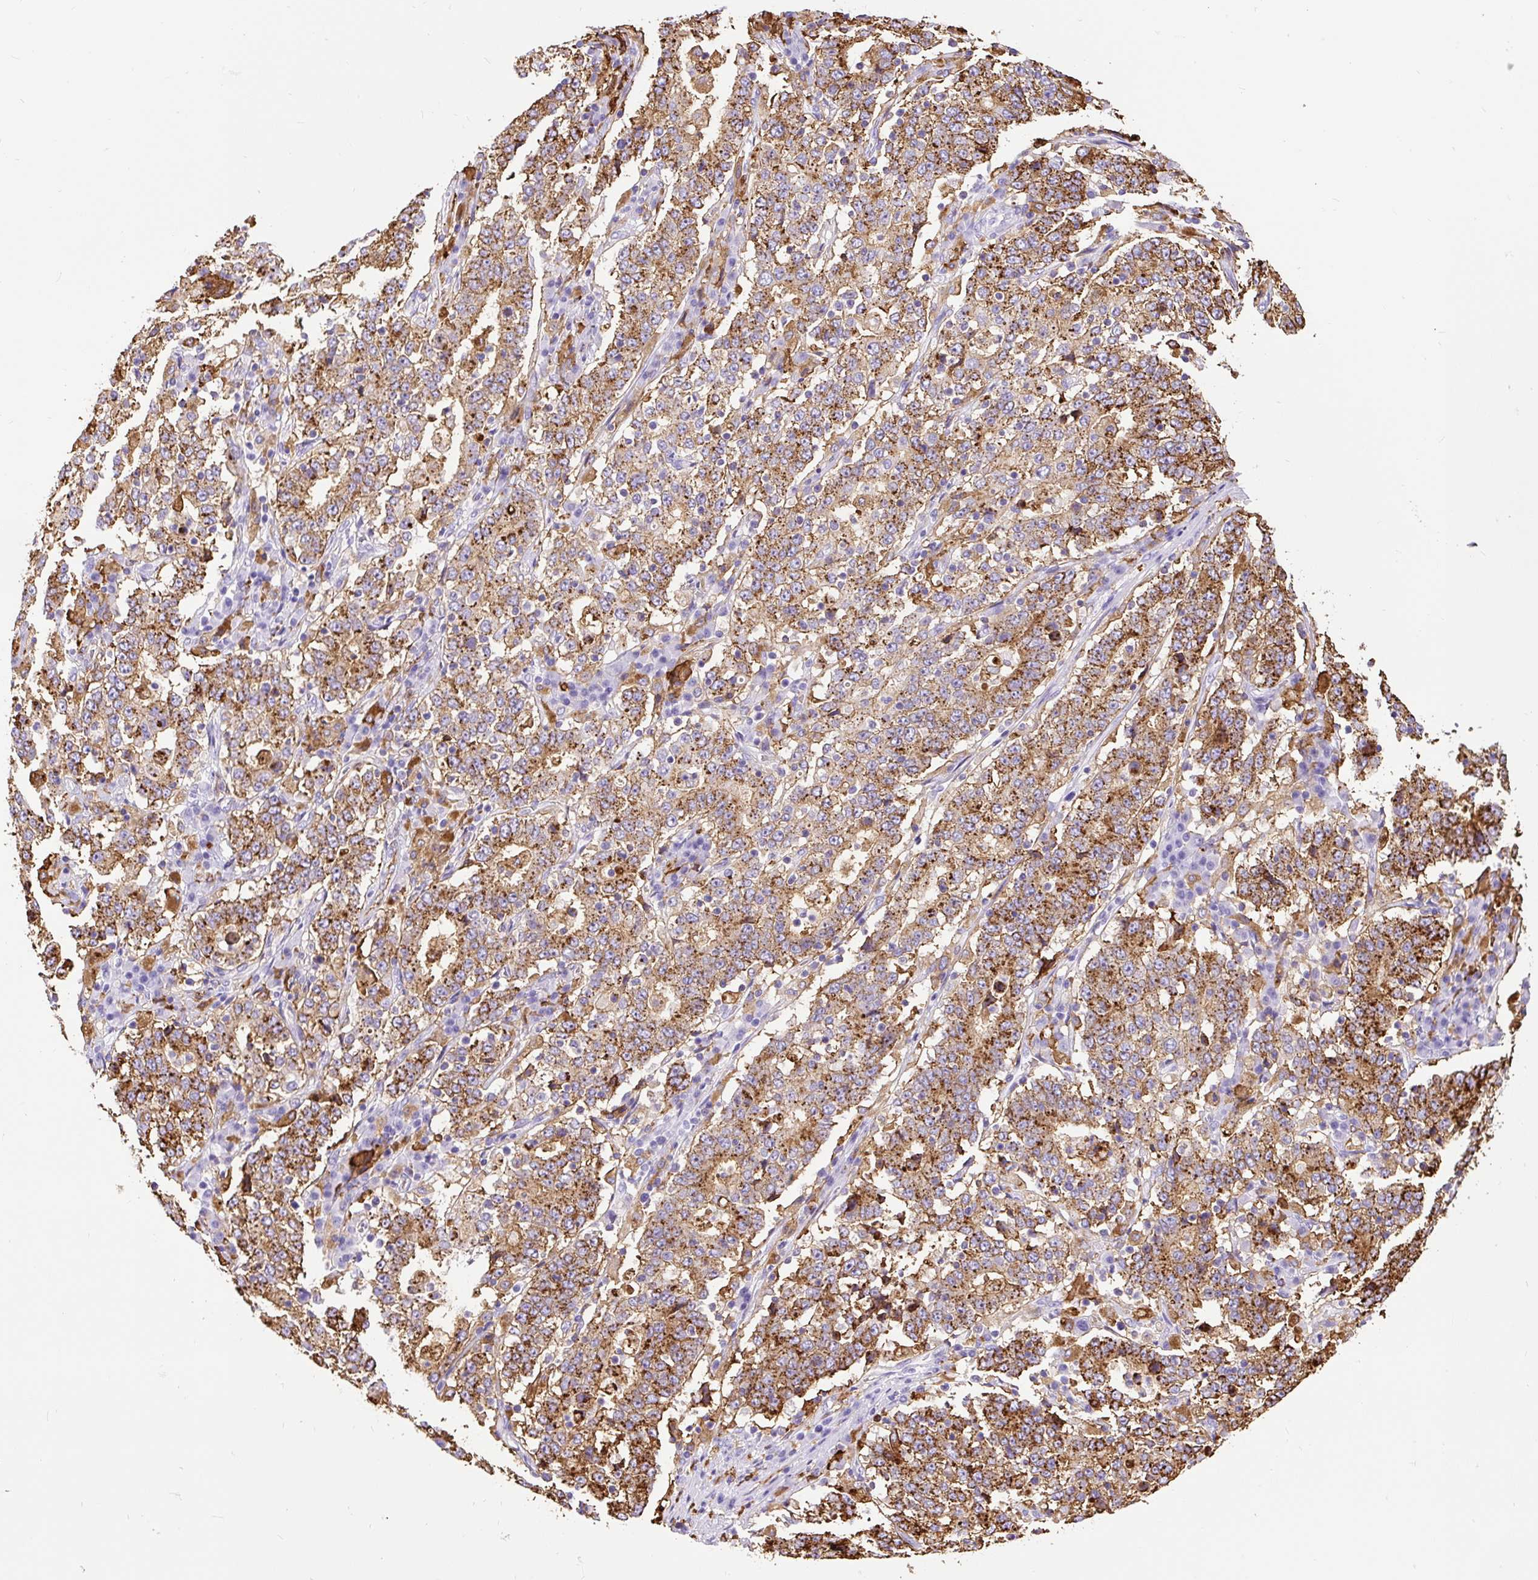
{"staining": {"intensity": "moderate", "quantity": ">75%", "location": "cytoplasmic/membranous"}, "tissue": "stomach cancer", "cell_type": "Tumor cells", "image_type": "cancer", "snomed": [{"axis": "morphology", "description": "Adenocarcinoma, NOS"}, {"axis": "topography", "description": "Stomach"}], "caption": "Stomach cancer stained with a protein marker exhibits moderate staining in tumor cells.", "gene": "HLA-DRA", "patient": {"sex": "male", "age": 59}}